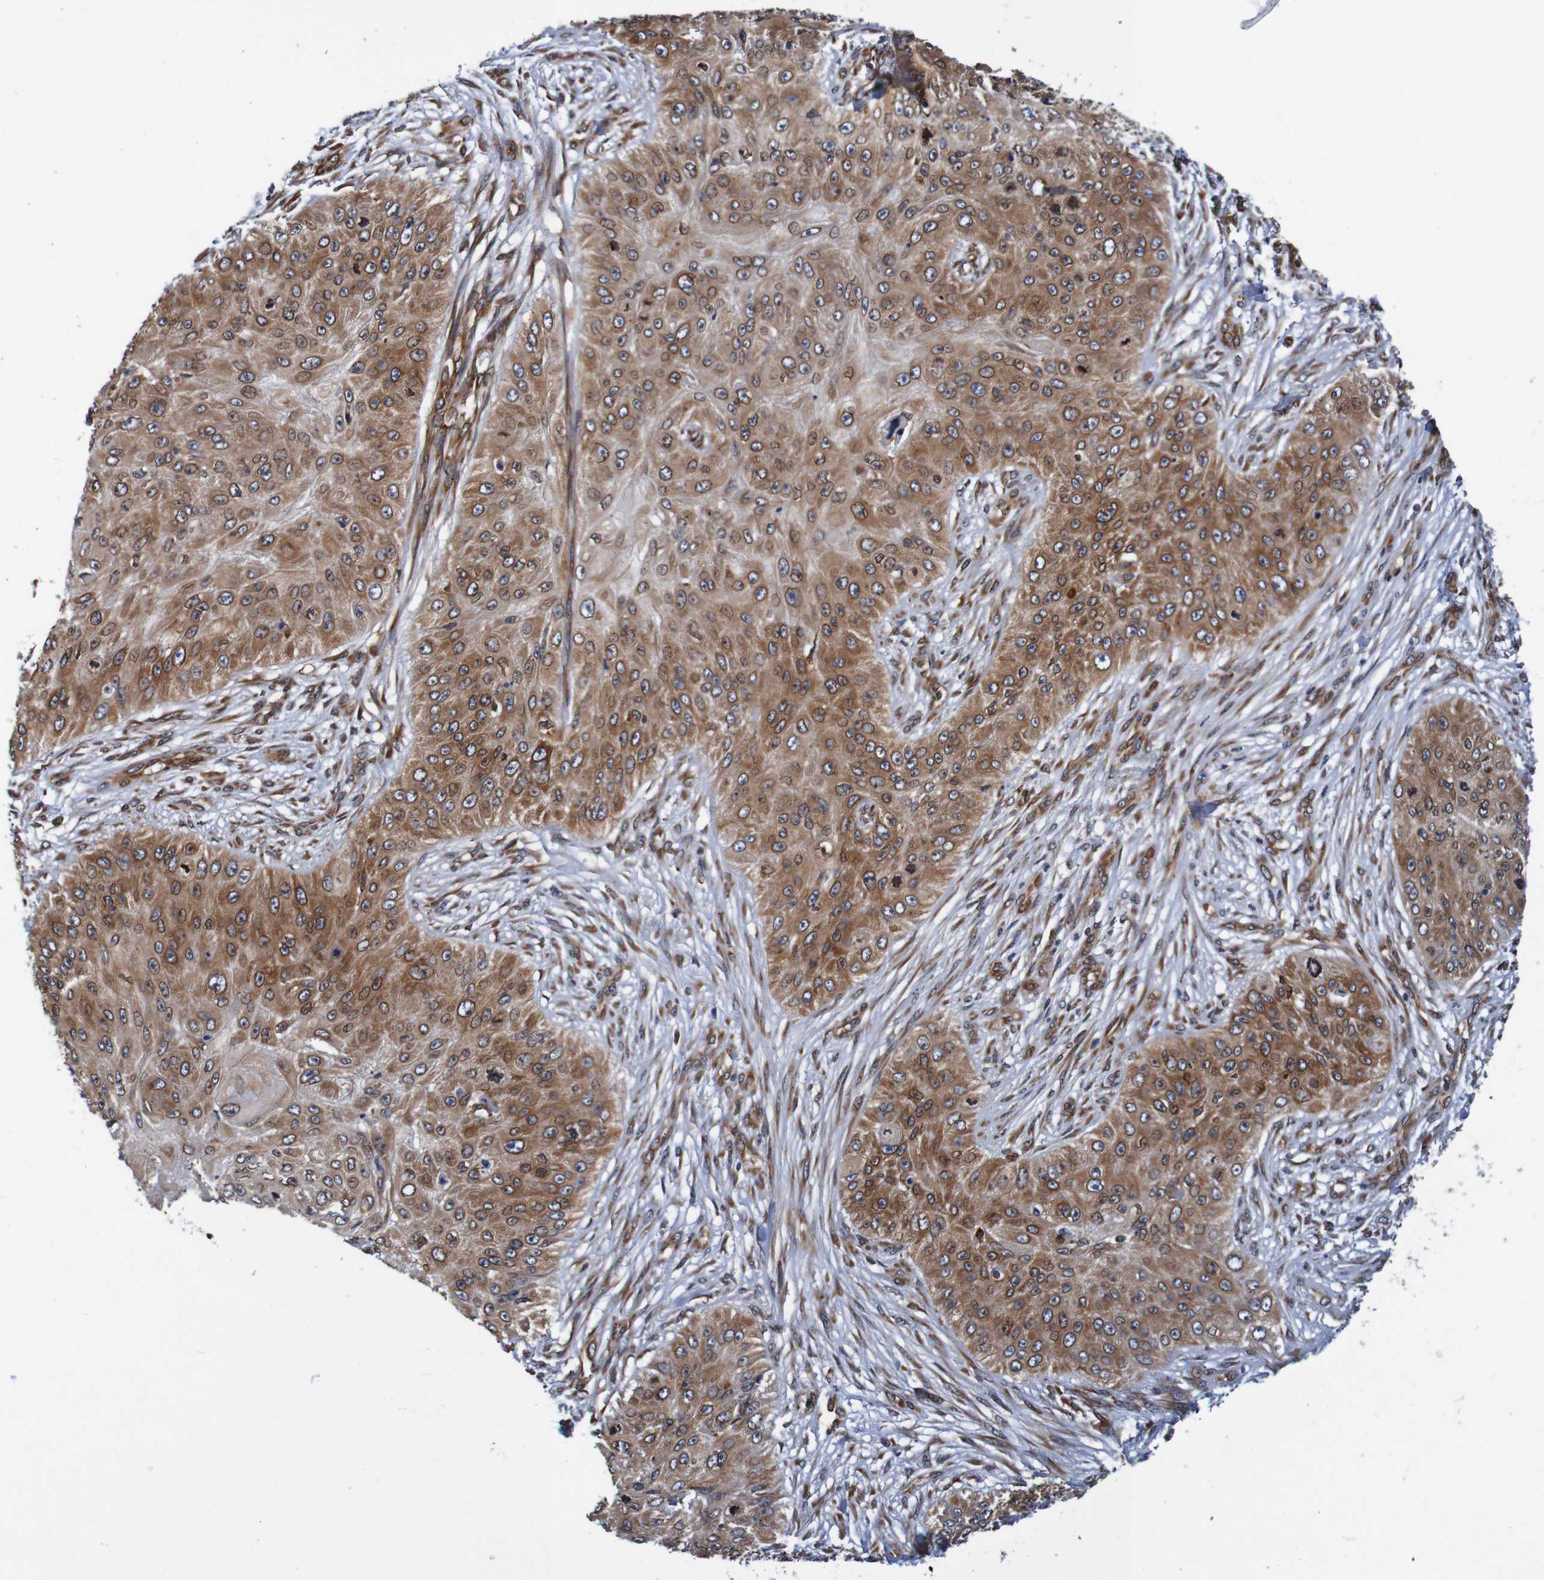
{"staining": {"intensity": "strong", "quantity": "25%-75%", "location": "cytoplasmic/membranous,nuclear"}, "tissue": "skin cancer", "cell_type": "Tumor cells", "image_type": "cancer", "snomed": [{"axis": "morphology", "description": "Squamous cell carcinoma, NOS"}, {"axis": "topography", "description": "Skin"}], "caption": "Skin cancer (squamous cell carcinoma) tissue reveals strong cytoplasmic/membranous and nuclear expression in approximately 25%-75% of tumor cells, visualized by immunohistochemistry.", "gene": "TMEM109", "patient": {"sex": "female", "age": 80}}